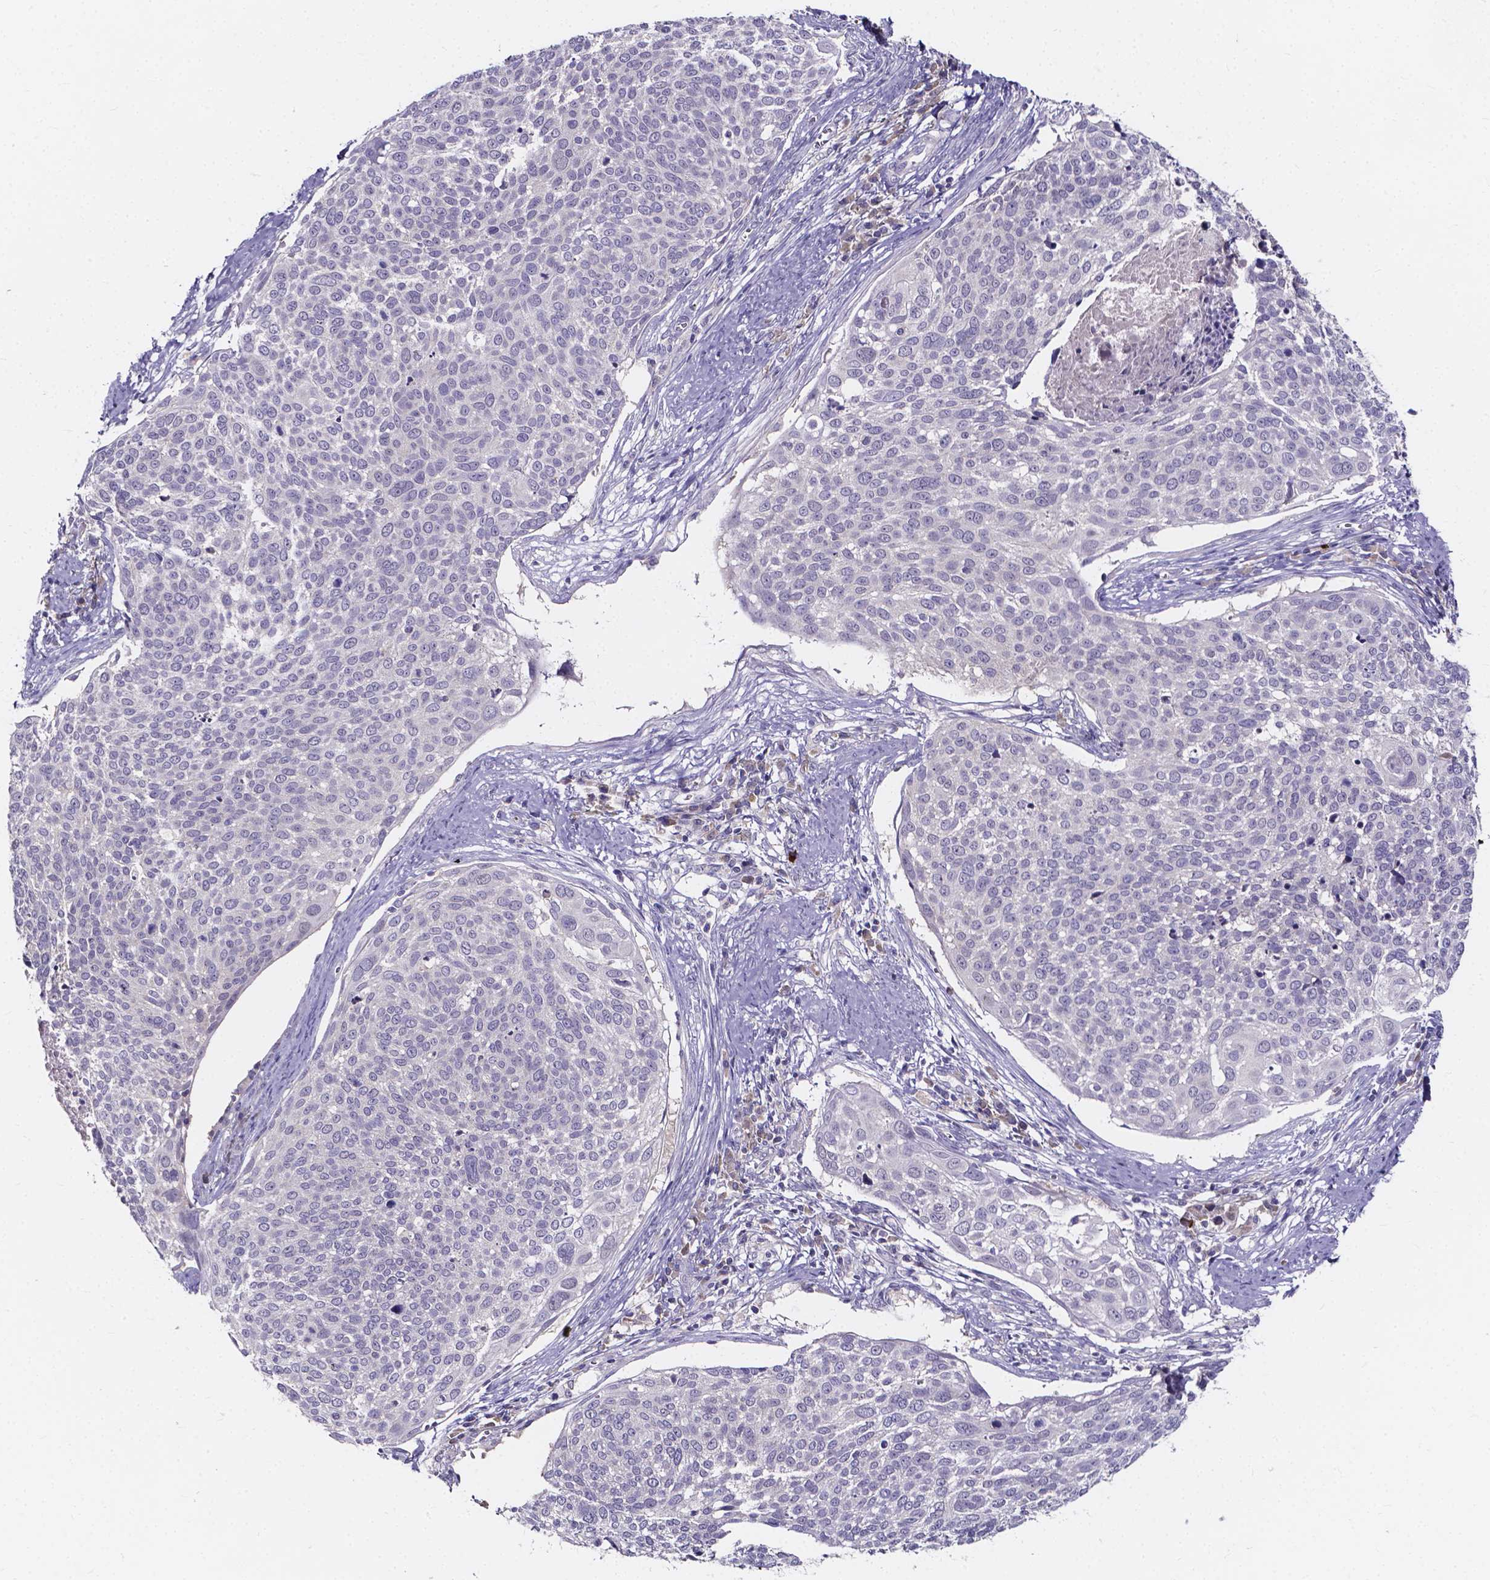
{"staining": {"intensity": "negative", "quantity": "none", "location": "none"}, "tissue": "cervical cancer", "cell_type": "Tumor cells", "image_type": "cancer", "snomed": [{"axis": "morphology", "description": "Squamous cell carcinoma, NOS"}, {"axis": "topography", "description": "Cervix"}], "caption": "High magnification brightfield microscopy of cervical squamous cell carcinoma stained with DAB (3,3'-diaminobenzidine) (brown) and counterstained with hematoxylin (blue): tumor cells show no significant expression. (Stains: DAB IHC with hematoxylin counter stain, Microscopy: brightfield microscopy at high magnification).", "gene": "SPOCD1", "patient": {"sex": "female", "age": 39}}